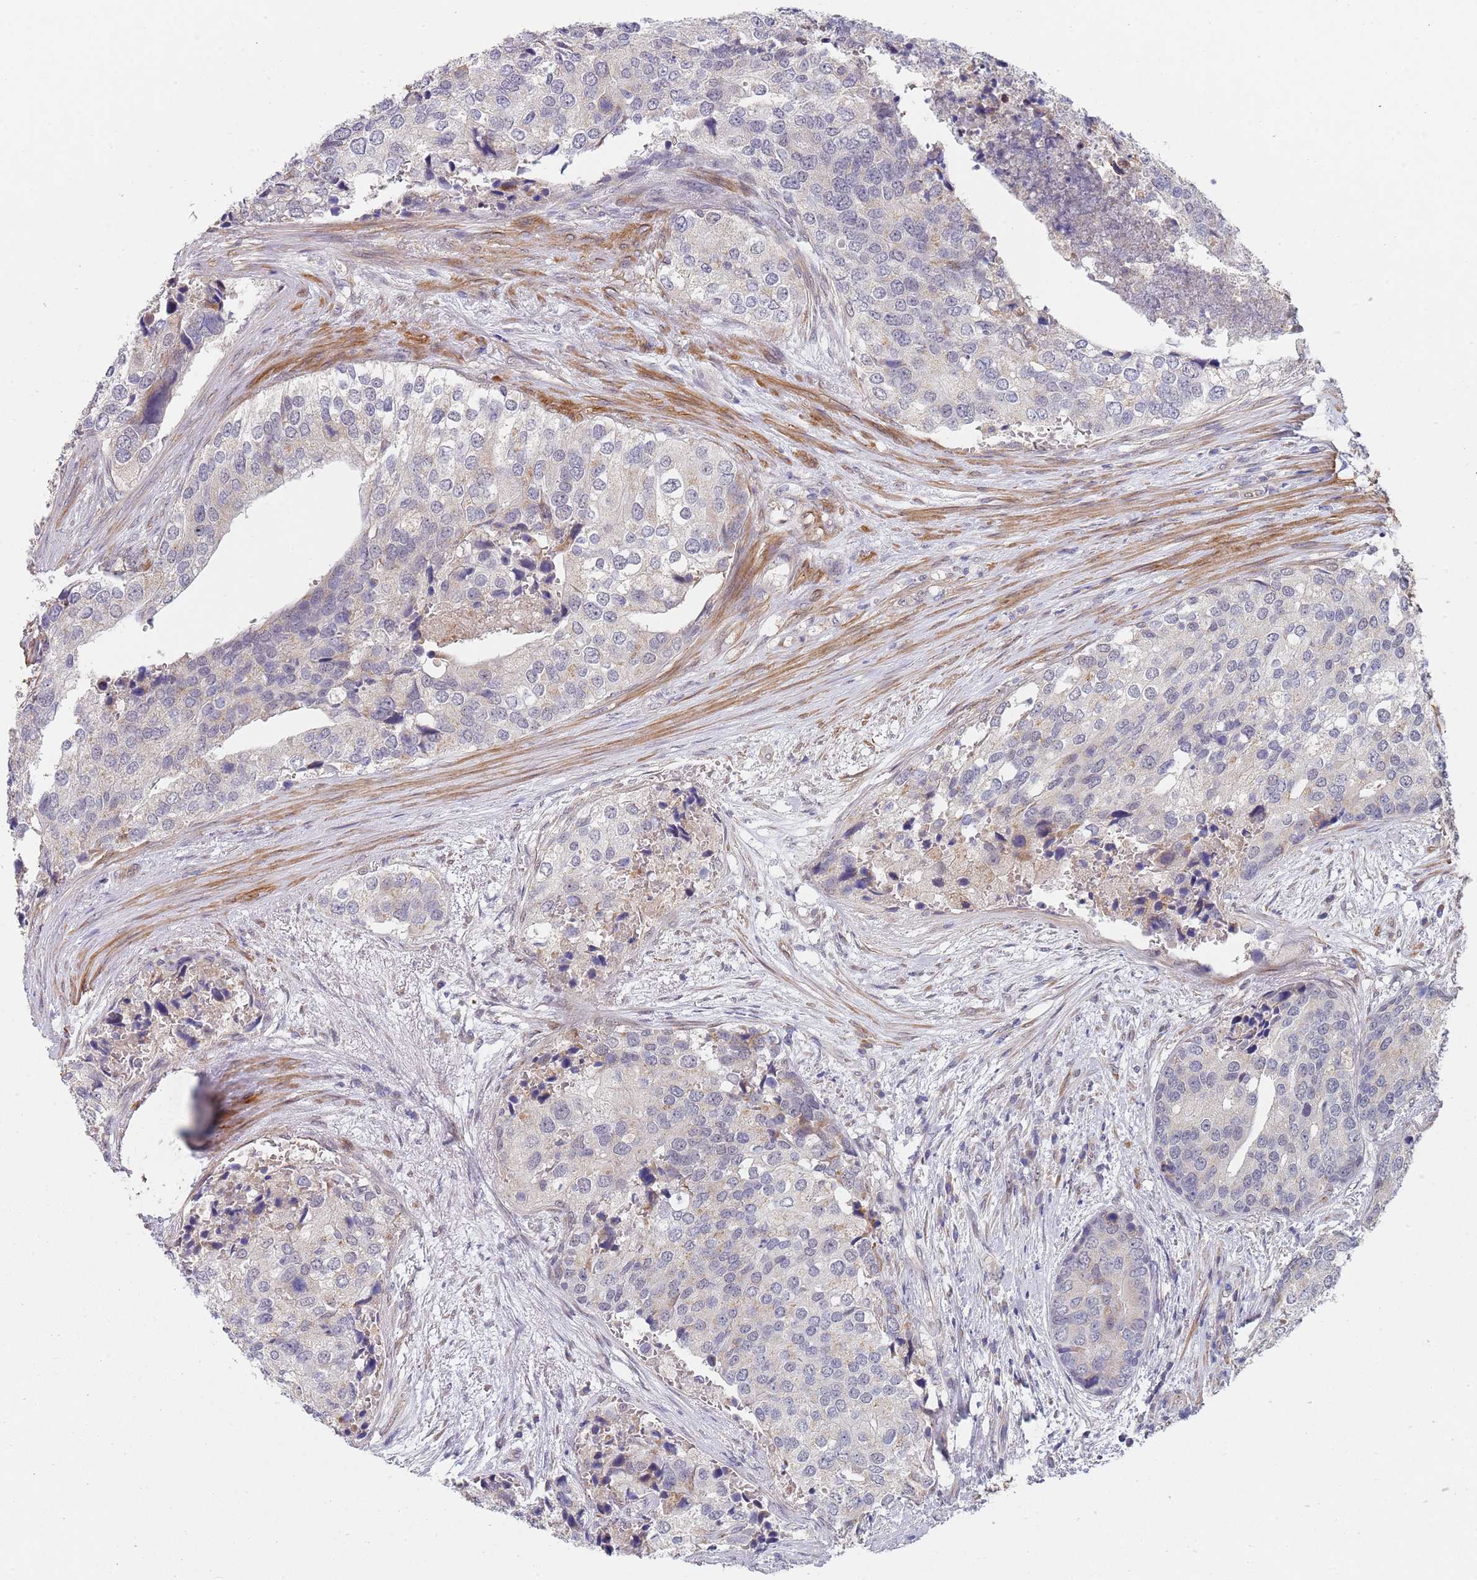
{"staining": {"intensity": "negative", "quantity": "none", "location": "none"}, "tissue": "prostate cancer", "cell_type": "Tumor cells", "image_type": "cancer", "snomed": [{"axis": "morphology", "description": "Adenocarcinoma, High grade"}, {"axis": "topography", "description": "Prostate"}], "caption": "Immunohistochemical staining of prostate cancer (adenocarcinoma (high-grade)) reveals no significant positivity in tumor cells.", "gene": "B4GALT4", "patient": {"sex": "male", "age": 62}}